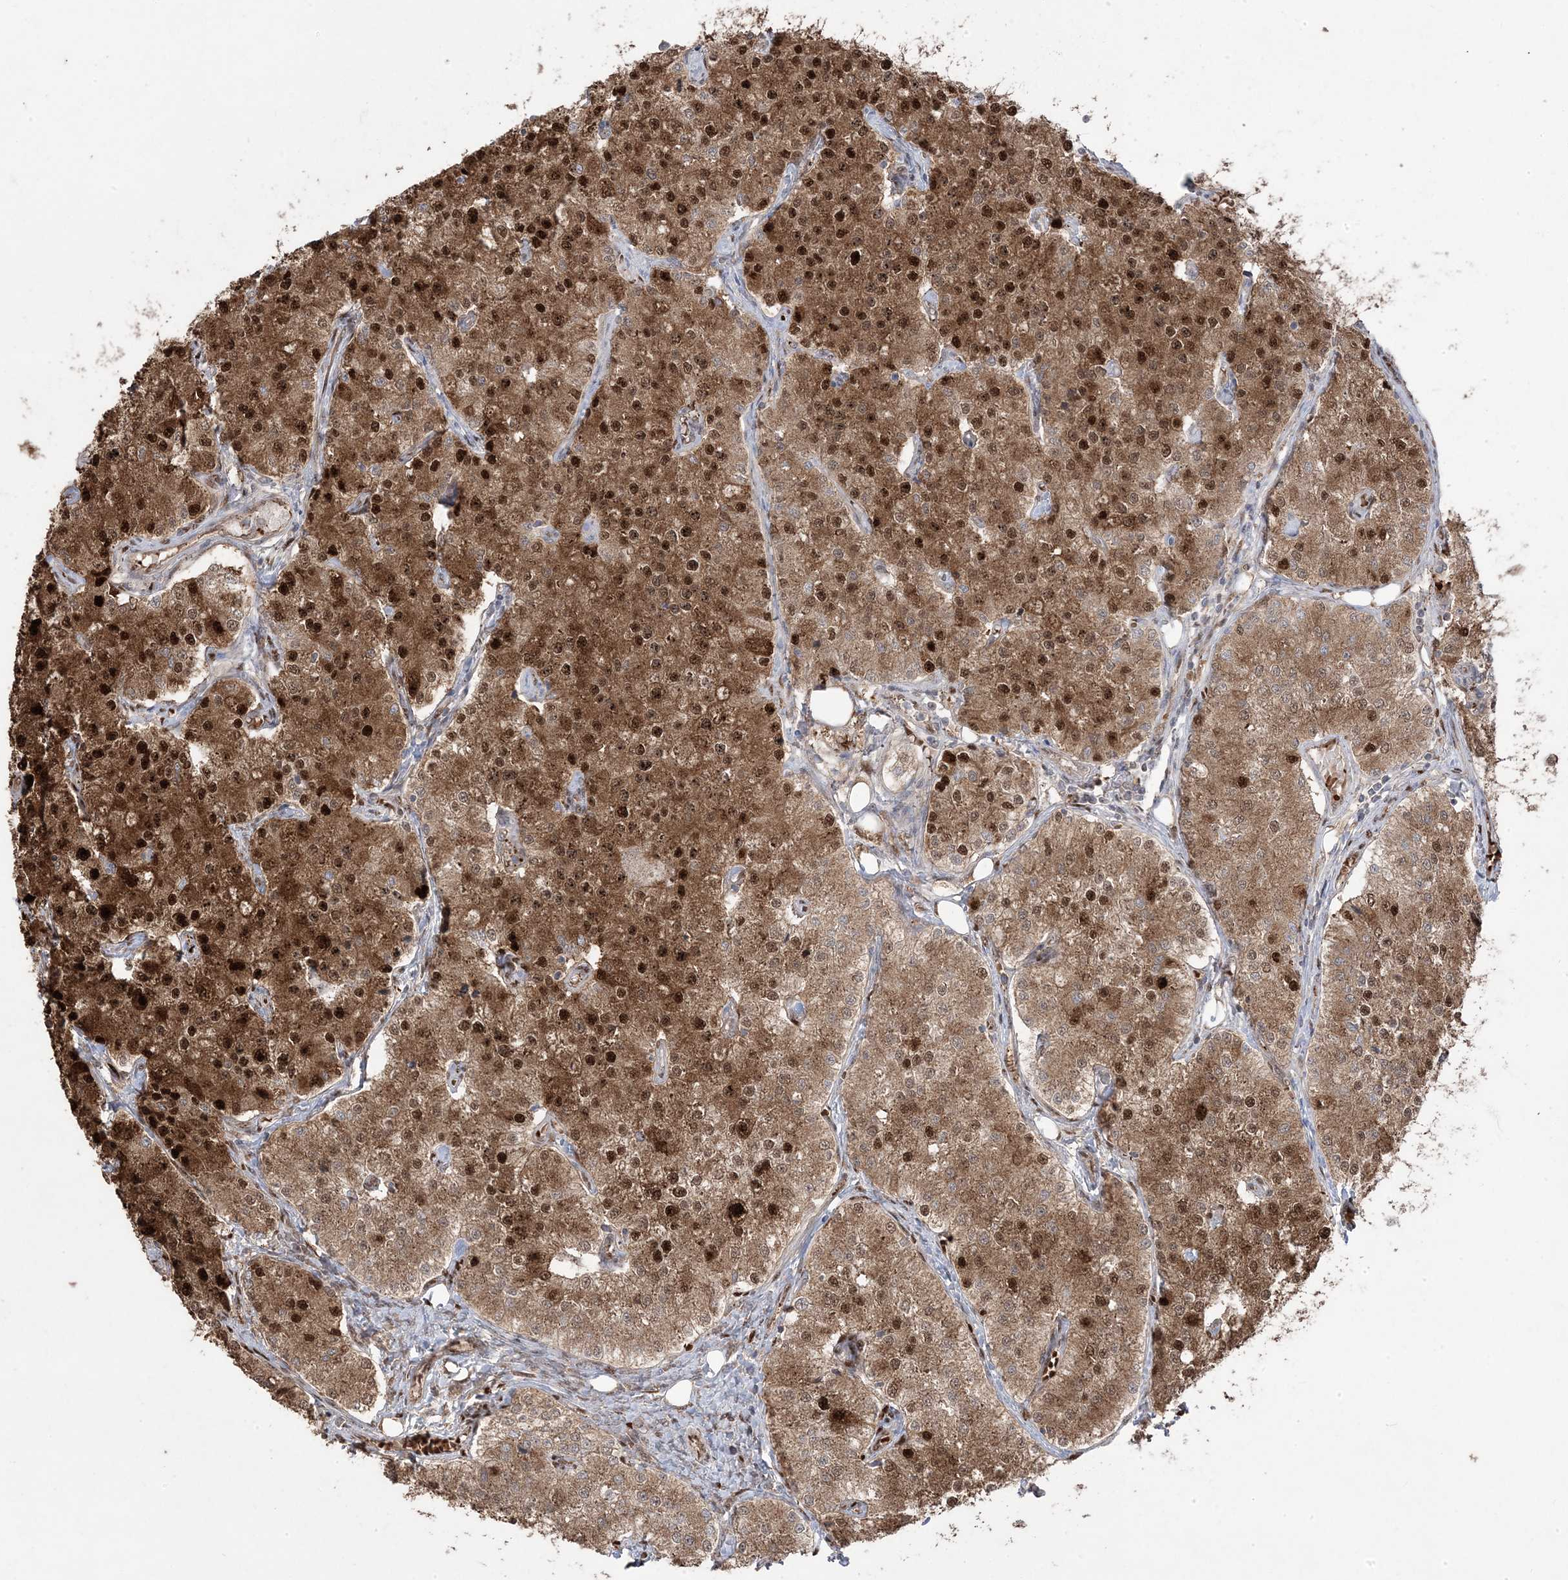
{"staining": {"intensity": "strong", "quantity": ">75%", "location": "cytoplasmic/membranous,nuclear"}, "tissue": "carcinoid", "cell_type": "Tumor cells", "image_type": "cancer", "snomed": [{"axis": "morphology", "description": "Carcinoid, malignant, NOS"}, {"axis": "topography", "description": "Colon"}], "caption": "Malignant carcinoid tissue exhibits strong cytoplasmic/membranous and nuclear staining in about >75% of tumor cells", "gene": "PPOX", "patient": {"sex": "female", "age": 52}}